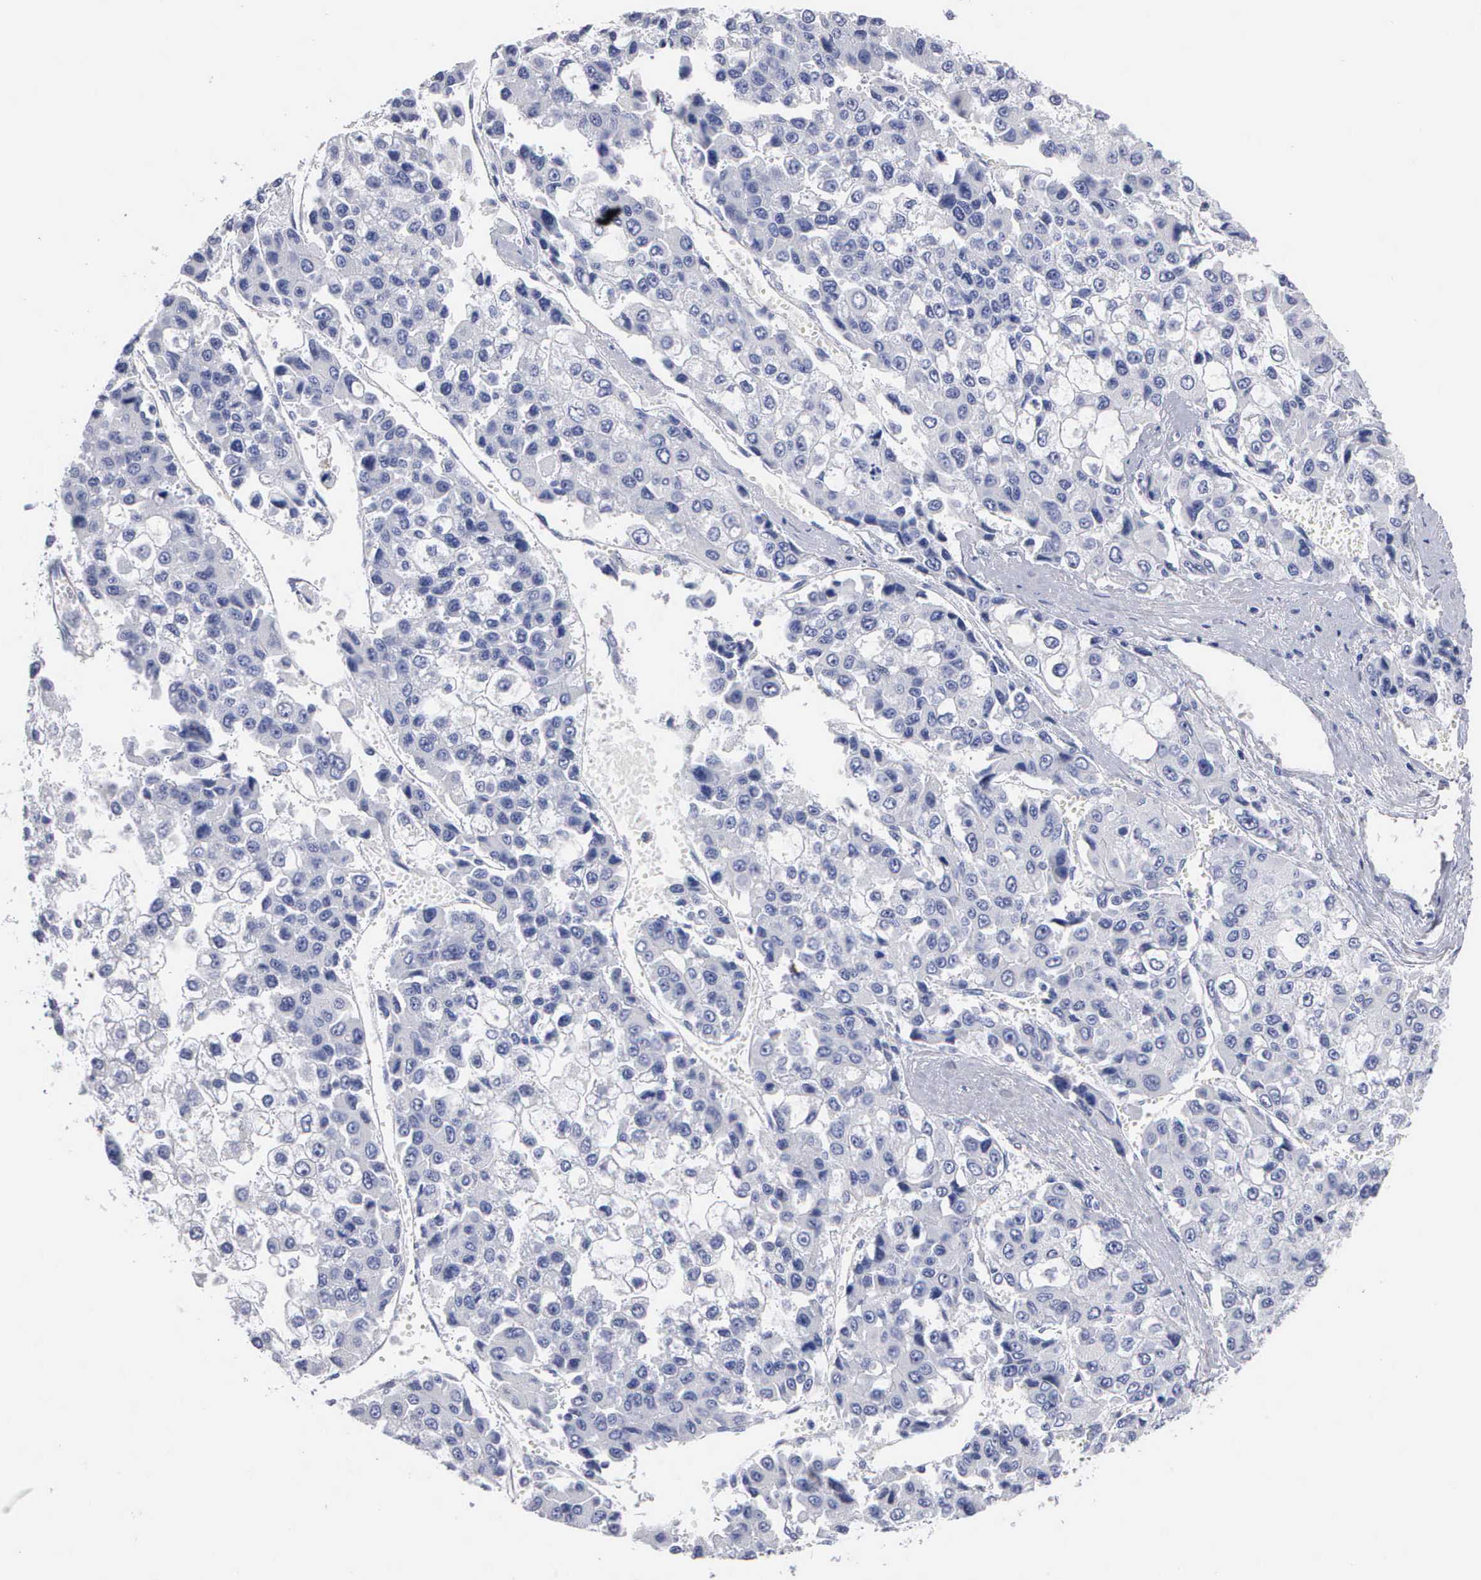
{"staining": {"intensity": "negative", "quantity": "none", "location": "none"}, "tissue": "liver cancer", "cell_type": "Tumor cells", "image_type": "cancer", "snomed": [{"axis": "morphology", "description": "Carcinoma, Hepatocellular, NOS"}, {"axis": "topography", "description": "Liver"}], "caption": "An immunohistochemistry (IHC) micrograph of hepatocellular carcinoma (liver) is shown. There is no staining in tumor cells of hepatocellular carcinoma (liver).", "gene": "ELFN2", "patient": {"sex": "female", "age": 66}}